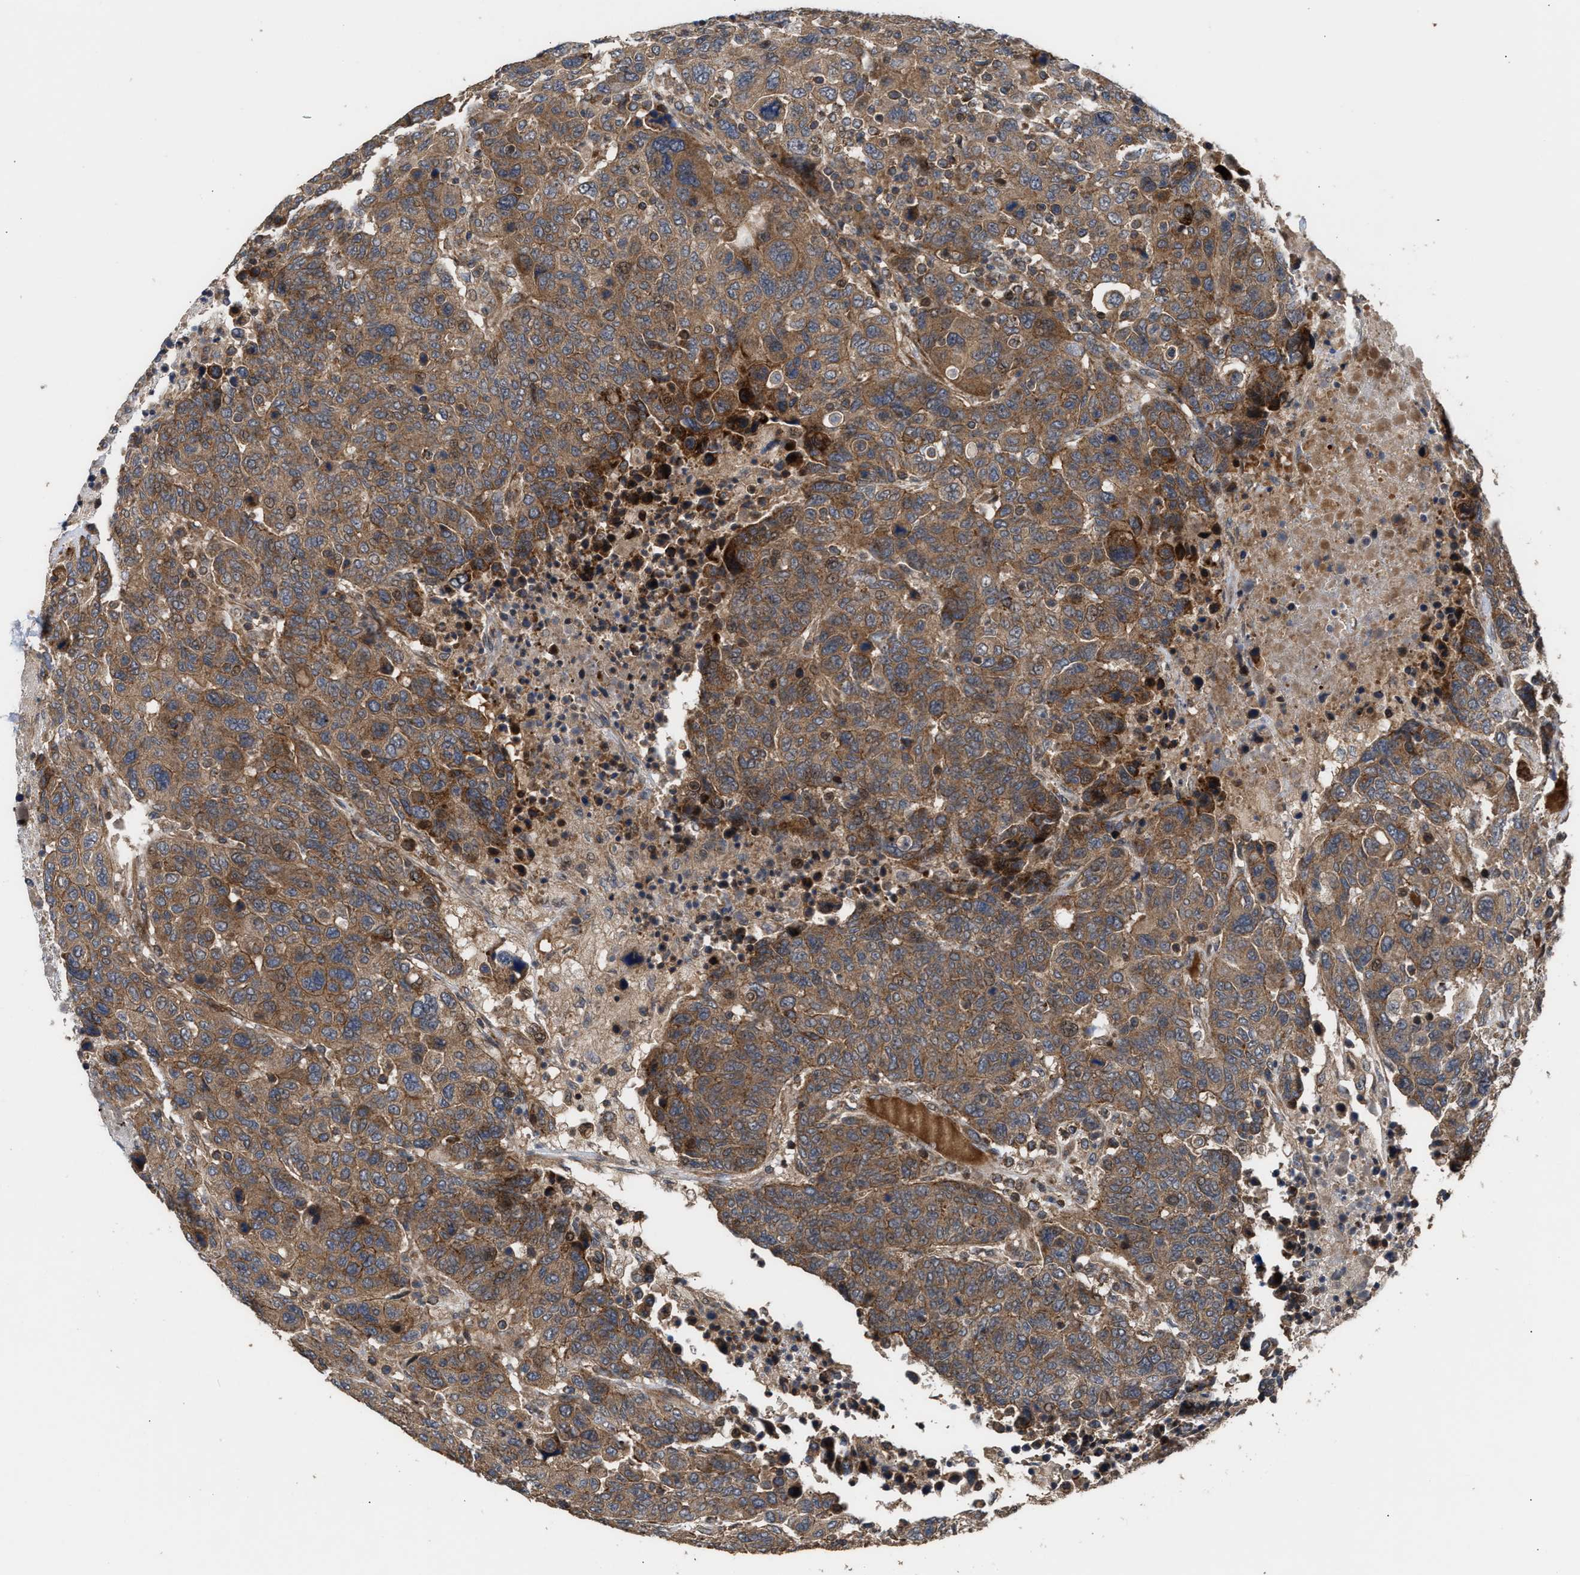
{"staining": {"intensity": "moderate", "quantity": ">75%", "location": "cytoplasmic/membranous"}, "tissue": "breast cancer", "cell_type": "Tumor cells", "image_type": "cancer", "snomed": [{"axis": "morphology", "description": "Duct carcinoma"}, {"axis": "topography", "description": "Breast"}], "caption": "There is medium levels of moderate cytoplasmic/membranous expression in tumor cells of breast invasive ductal carcinoma, as demonstrated by immunohistochemical staining (brown color).", "gene": "STAU1", "patient": {"sex": "female", "age": 37}}